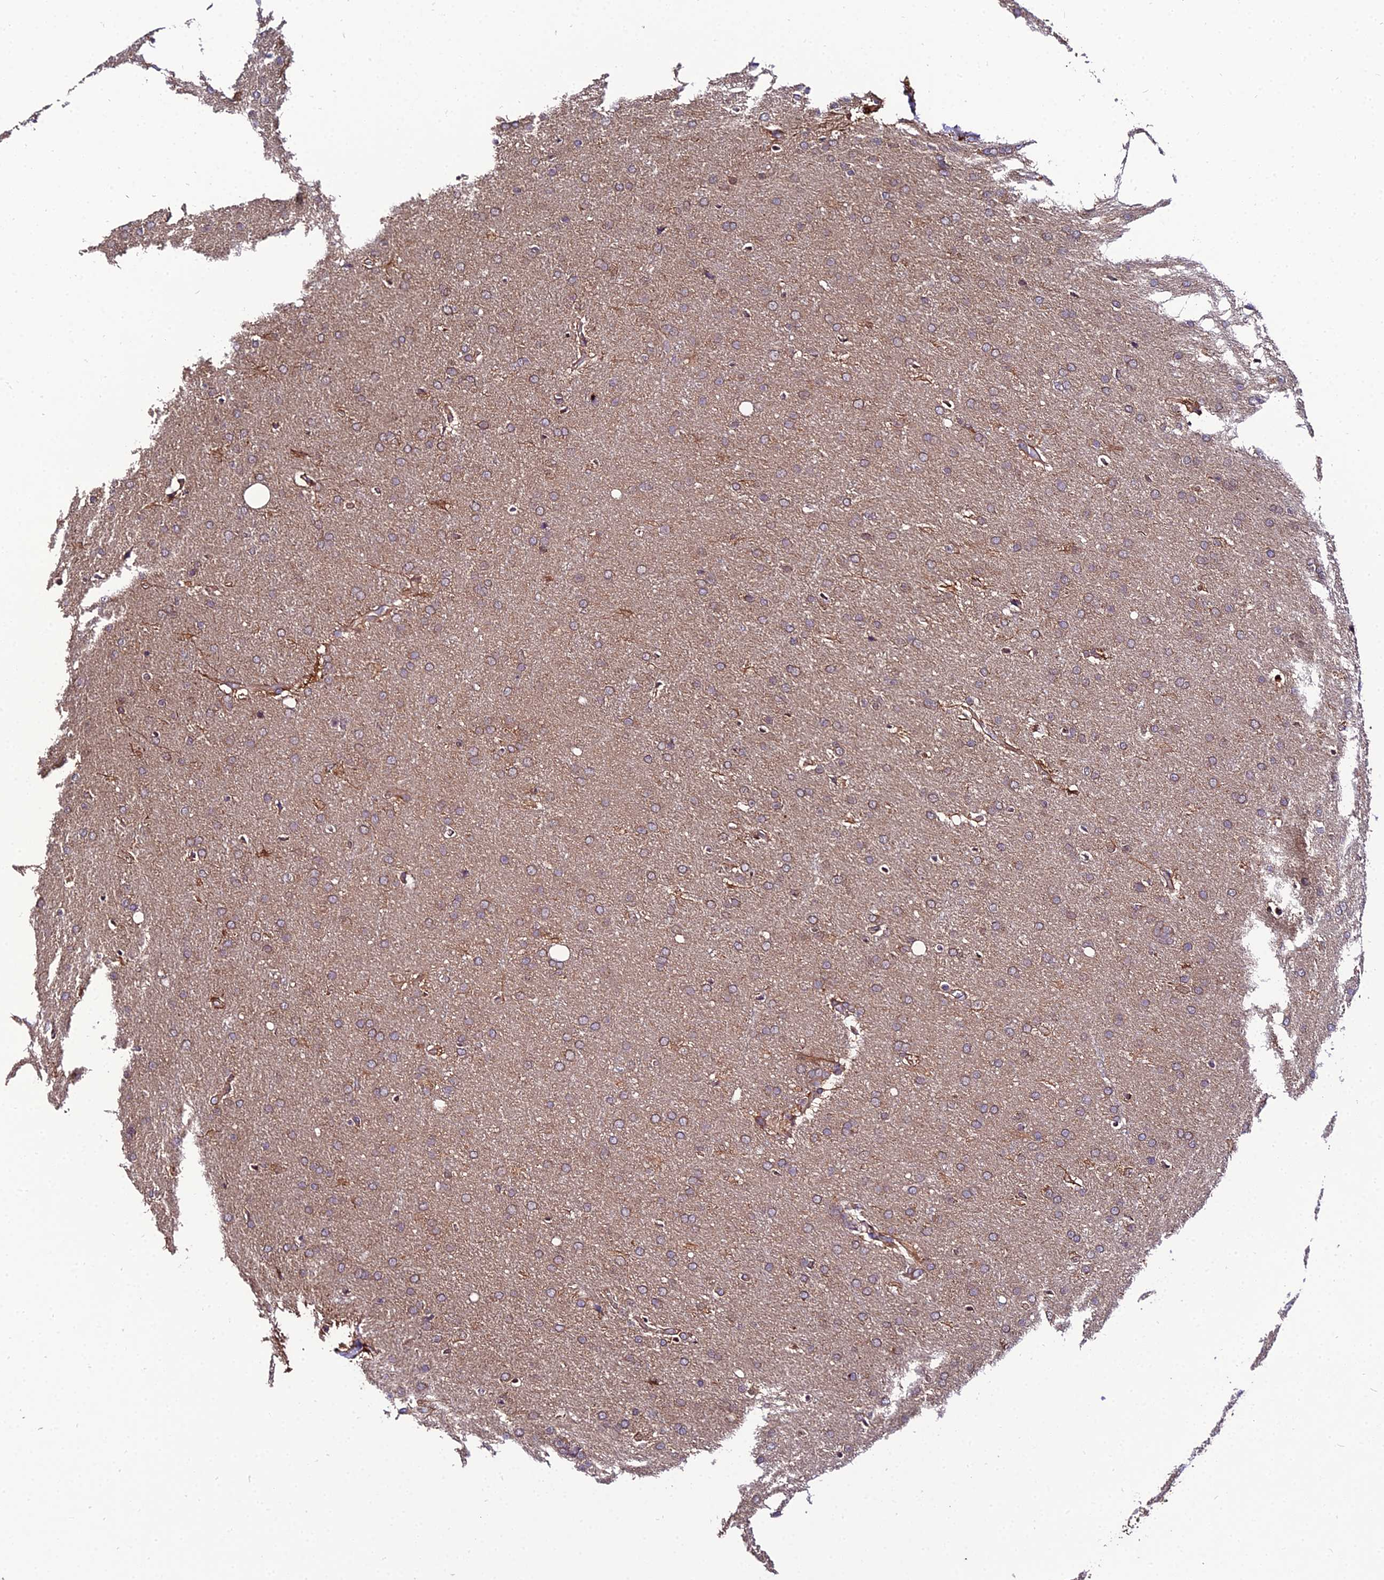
{"staining": {"intensity": "weak", "quantity": ">75%", "location": "cytoplasmic/membranous"}, "tissue": "glioma", "cell_type": "Tumor cells", "image_type": "cancer", "snomed": [{"axis": "morphology", "description": "Glioma, malignant, Low grade"}, {"axis": "topography", "description": "Brain"}], "caption": "This photomicrograph displays immunohistochemistry (IHC) staining of human glioma, with low weak cytoplasmic/membranous staining in about >75% of tumor cells.", "gene": "C2orf69", "patient": {"sex": "female", "age": 32}}